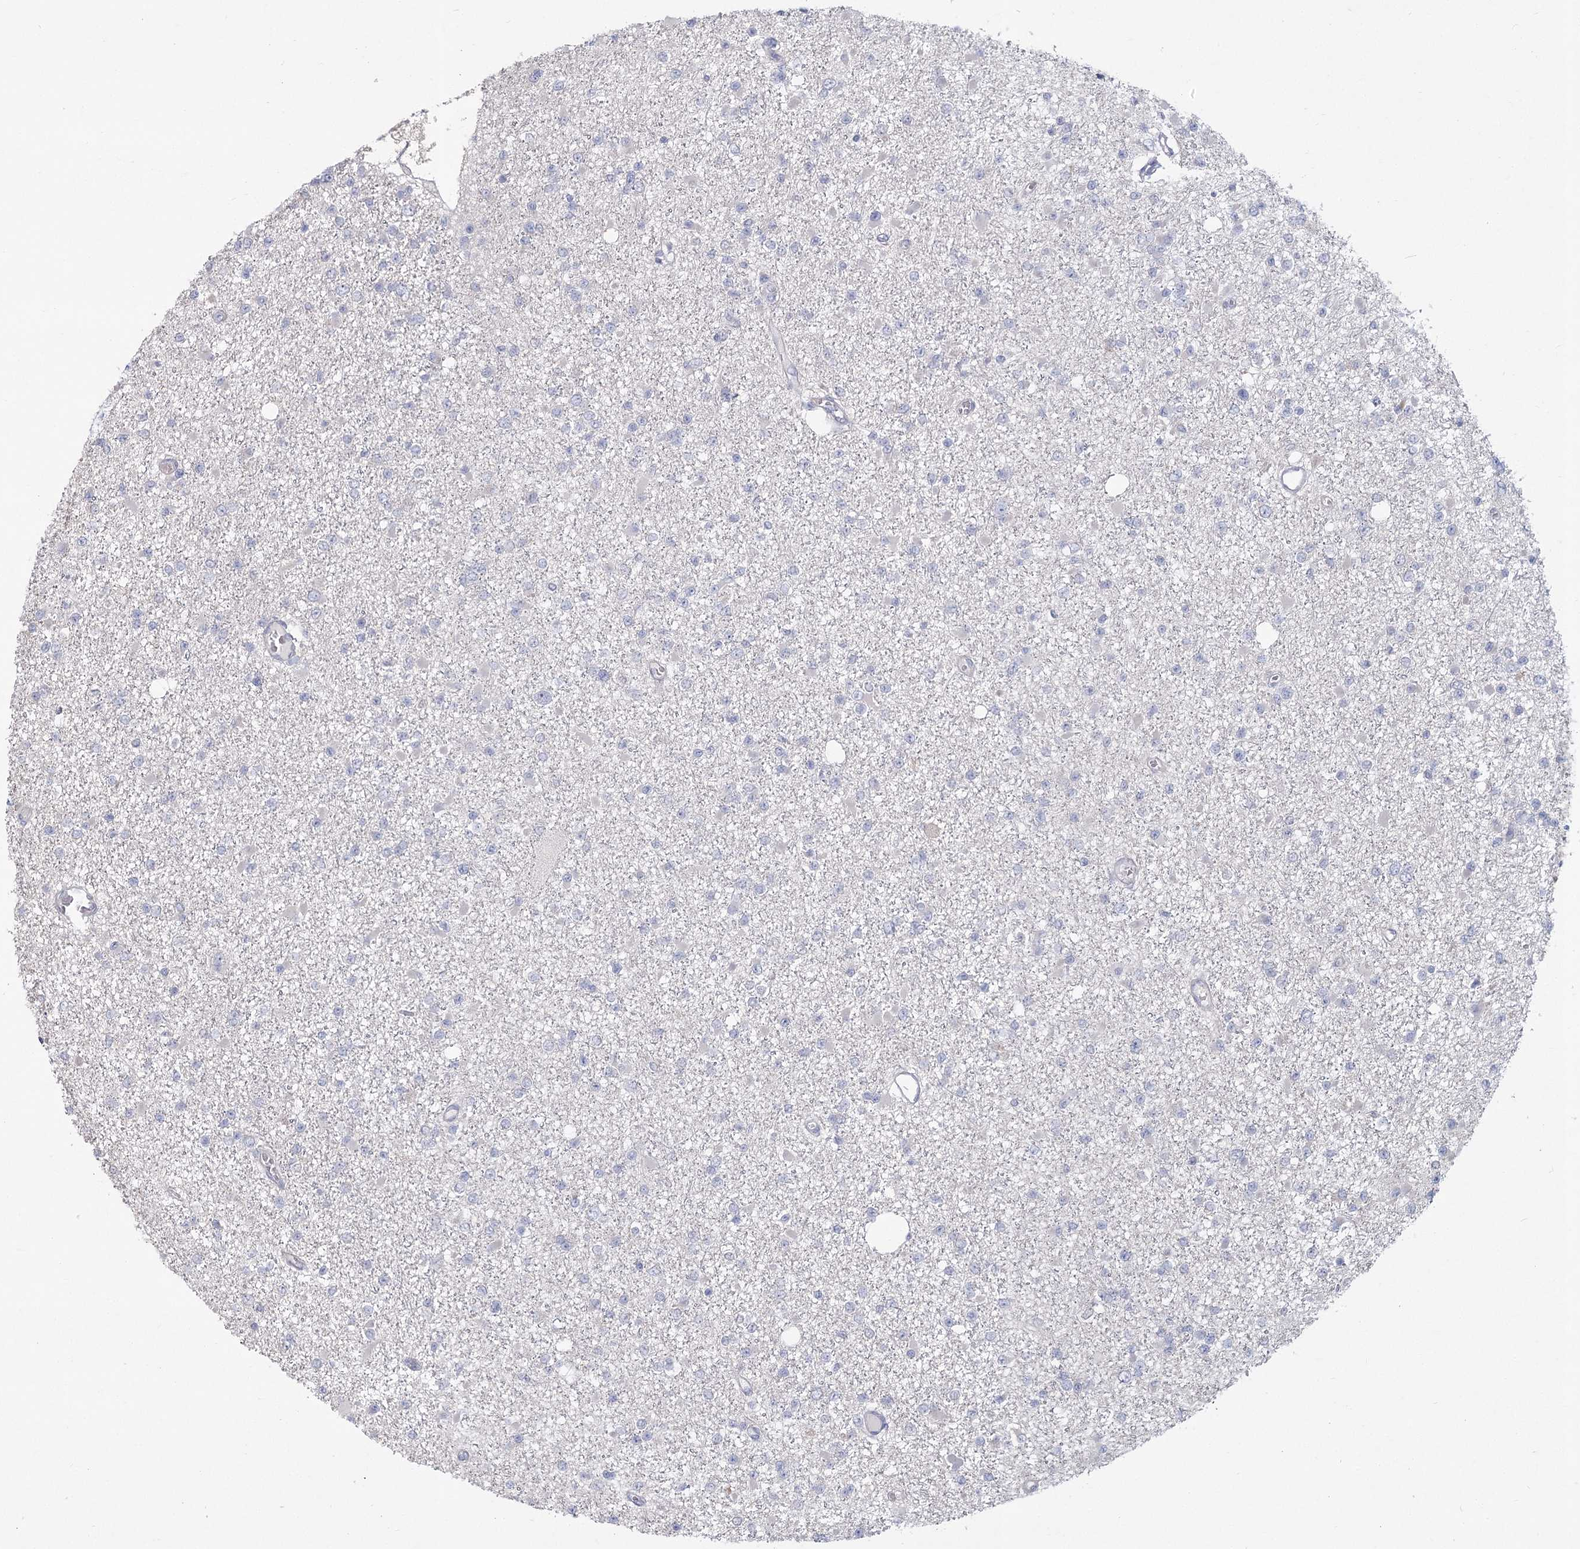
{"staining": {"intensity": "negative", "quantity": "none", "location": "none"}, "tissue": "glioma", "cell_type": "Tumor cells", "image_type": "cancer", "snomed": [{"axis": "morphology", "description": "Glioma, malignant, Low grade"}, {"axis": "topography", "description": "Brain"}], "caption": "DAB (3,3'-diaminobenzidine) immunohistochemical staining of human glioma displays no significant staining in tumor cells.", "gene": "CNTLN", "patient": {"sex": "female", "age": 22}}